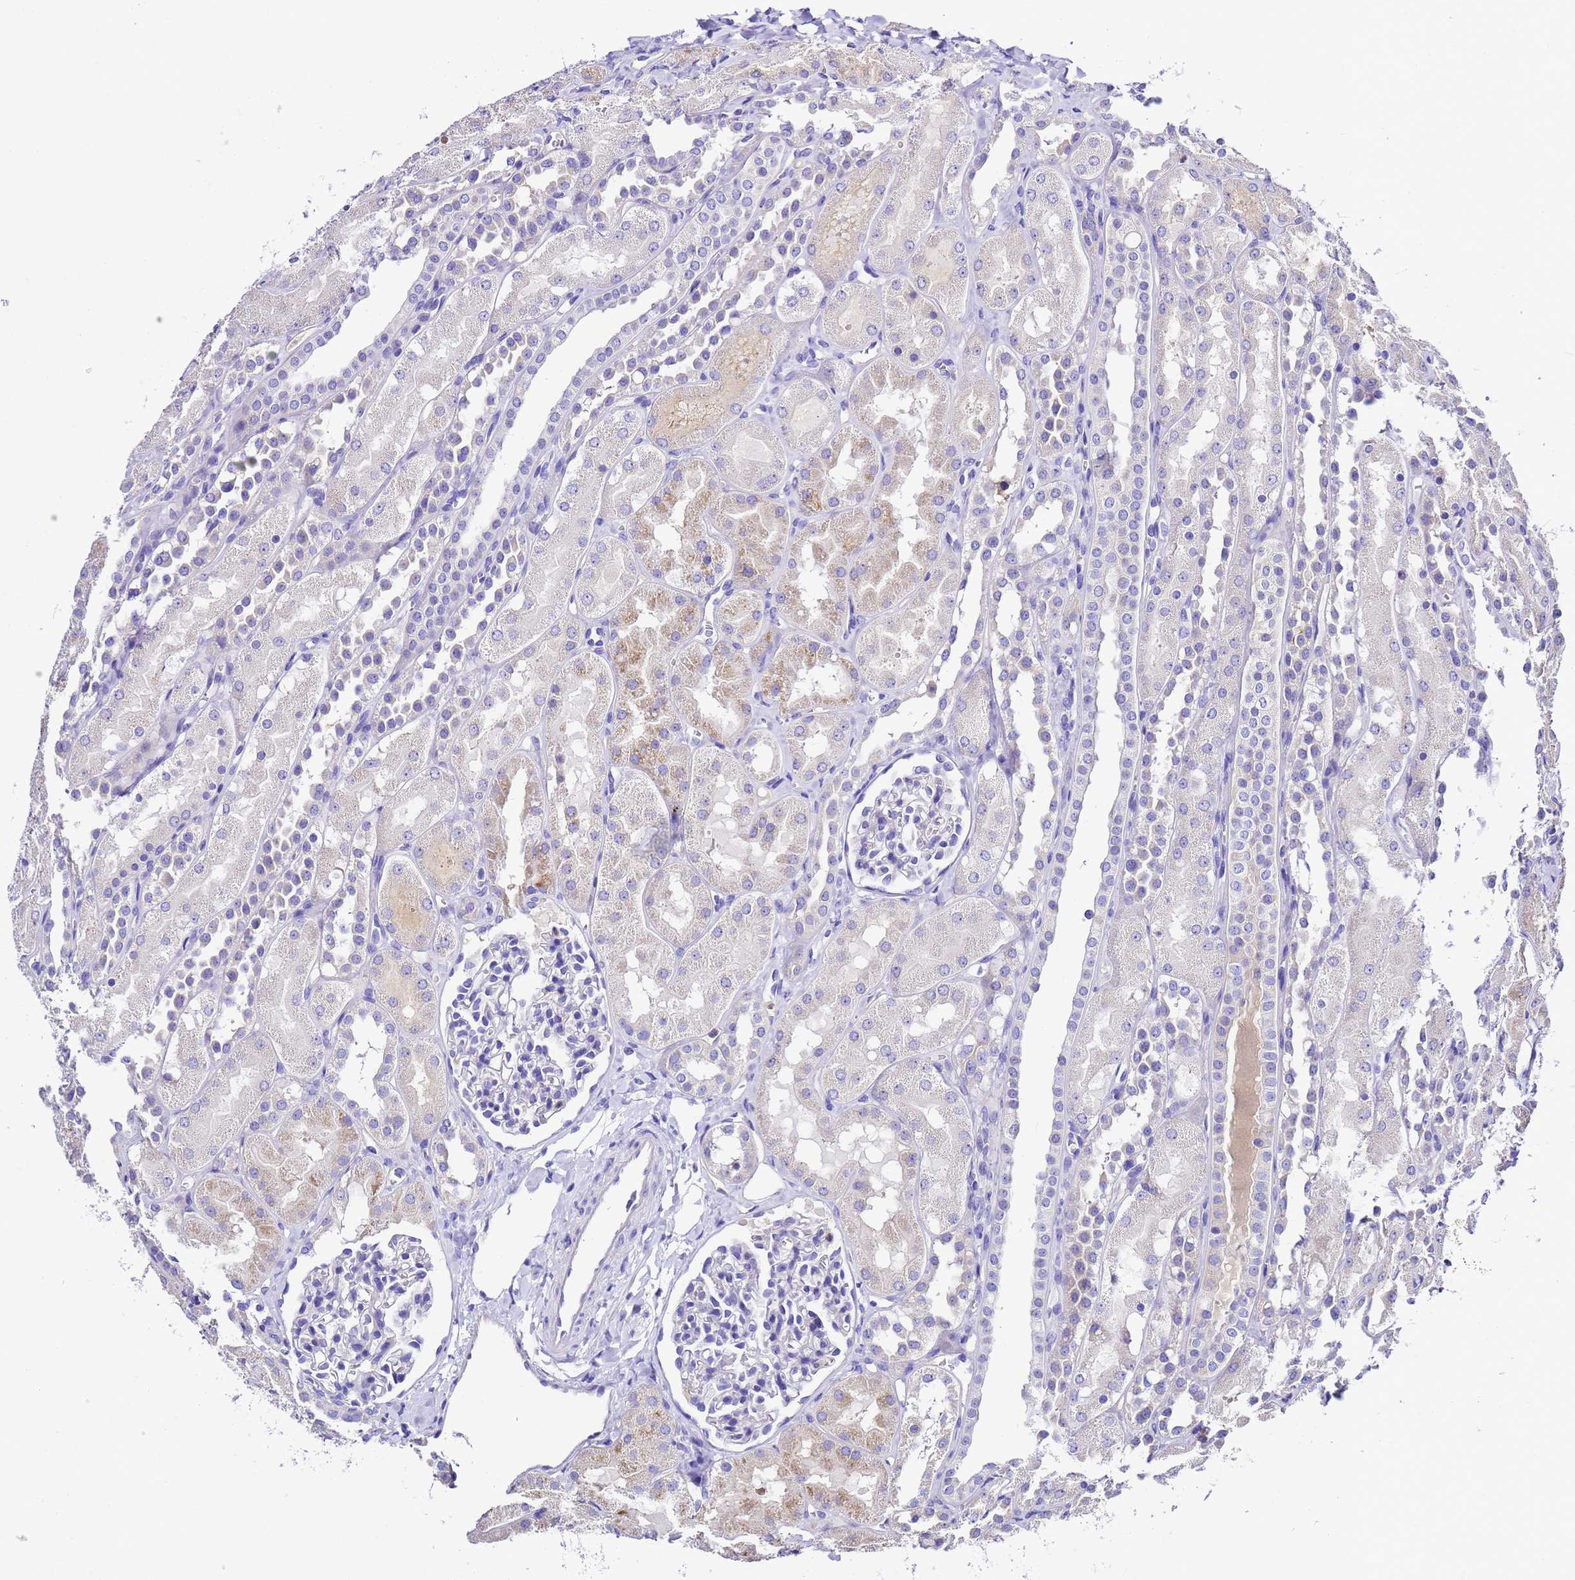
{"staining": {"intensity": "negative", "quantity": "none", "location": "none"}, "tissue": "kidney", "cell_type": "Cells in glomeruli", "image_type": "normal", "snomed": [{"axis": "morphology", "description": "Normal tissue, NOS"}, {"axis": "topography", "description": "Kidney"}, {"axis": "topography", "description": "Urinary bladder"}], "caption": "This histopathology image is of normal kidney stained with IHC to label a protein in brown with the nuclei are counter-stained blue. There is no expression in cells in glomeruli.", "gene": "UGT2A1", "patient": {"sex": "male", "age": 16}}